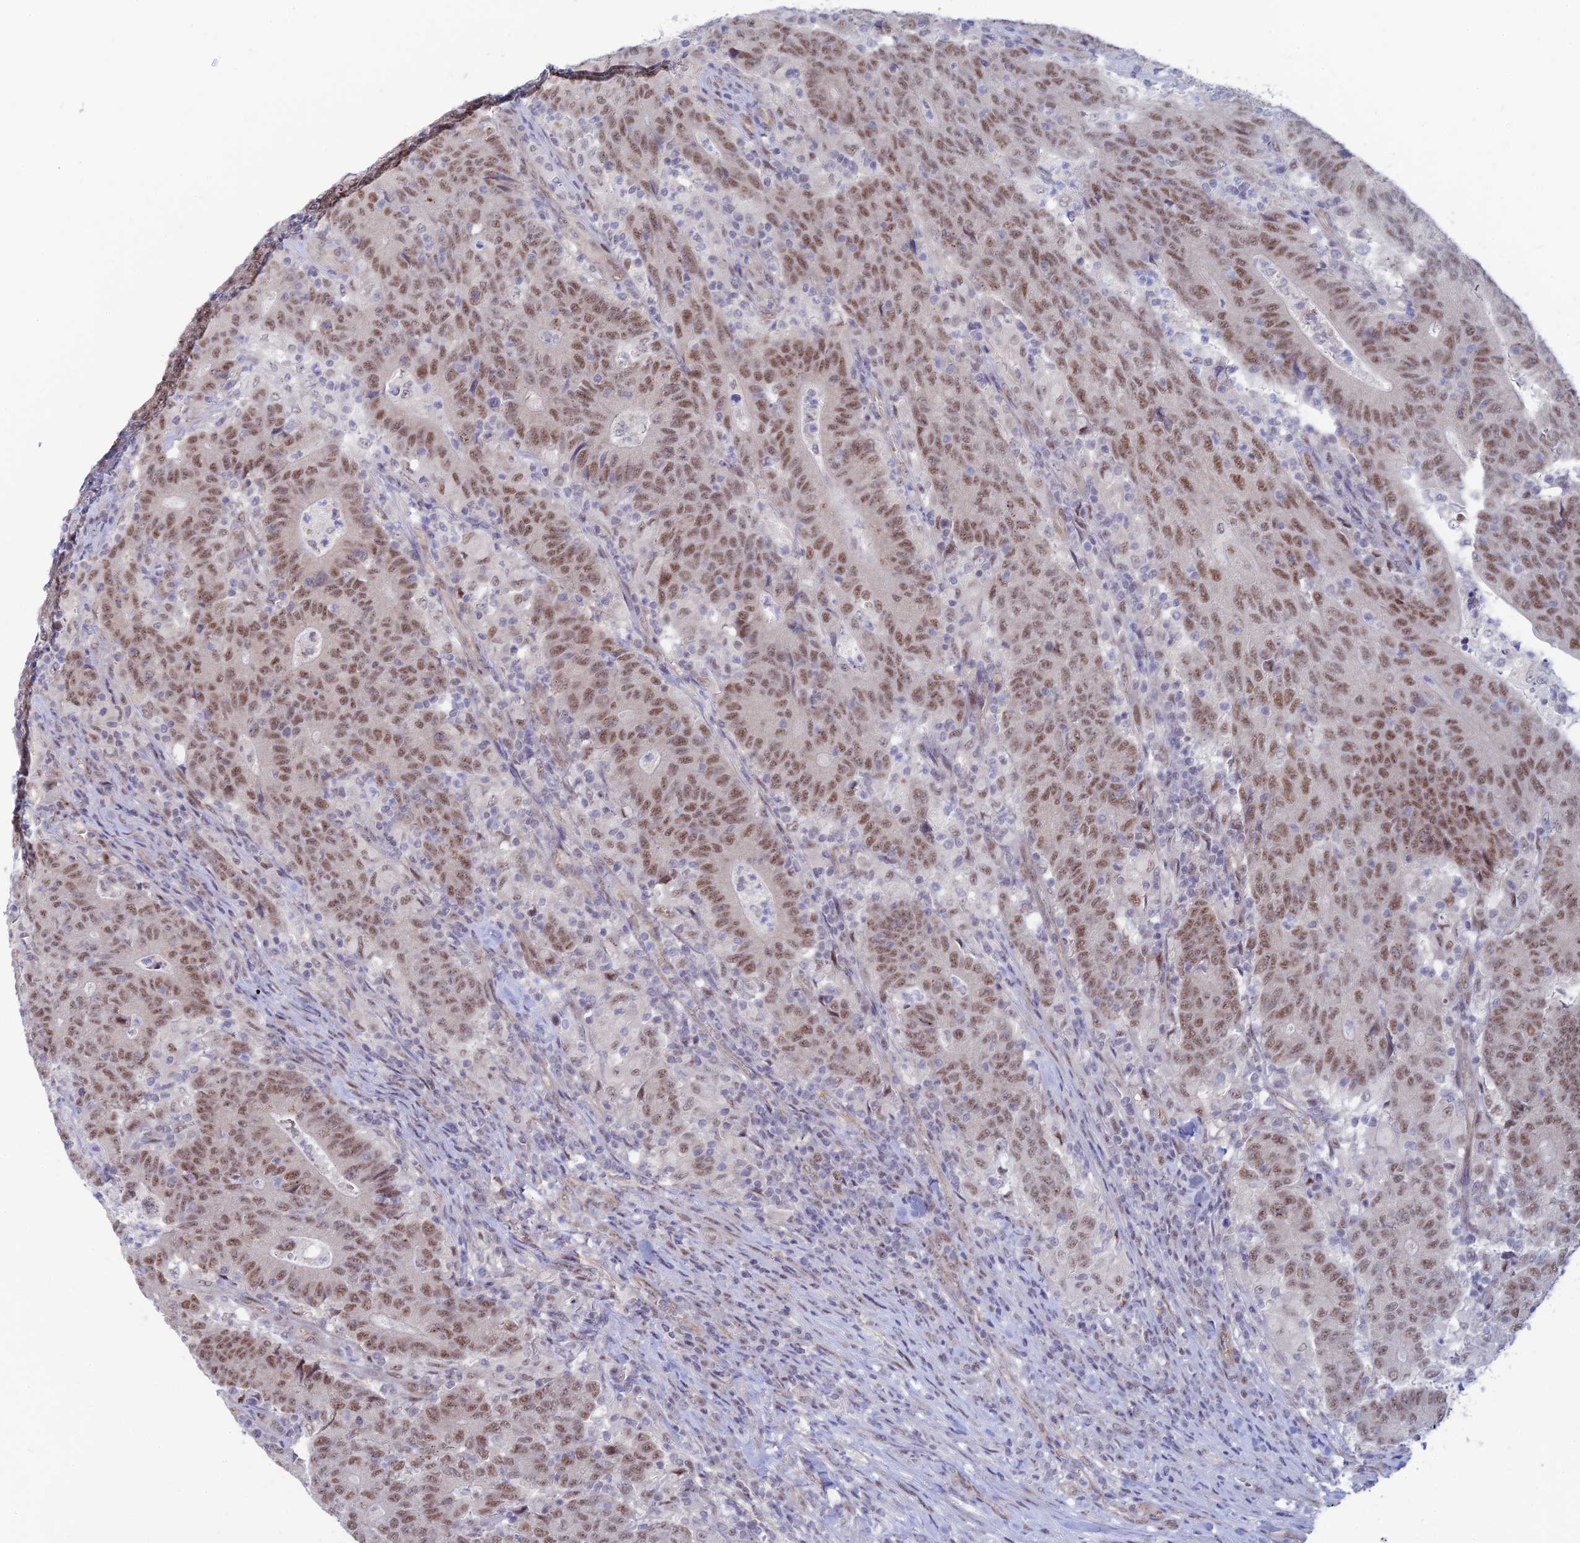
{"staining": {"intensity": "moderate", "quantity": ">75%", "location": "nuclear"}, "tissue": "colorectal cancer", "cell_type": "Tumor cells", "image_type": "cancer", "snomed": [{"axis": "morphology", "description": "Adenocarcinoma, NOS"}, {"axis": "topography", "description": "Colon"}], "caption": "Colorectal adenocarcinoma stained with a protein marker shows moderate staining in tumor cells.", "gene": "CFAP92", "patient": {"sex": "female", "age": 75}}